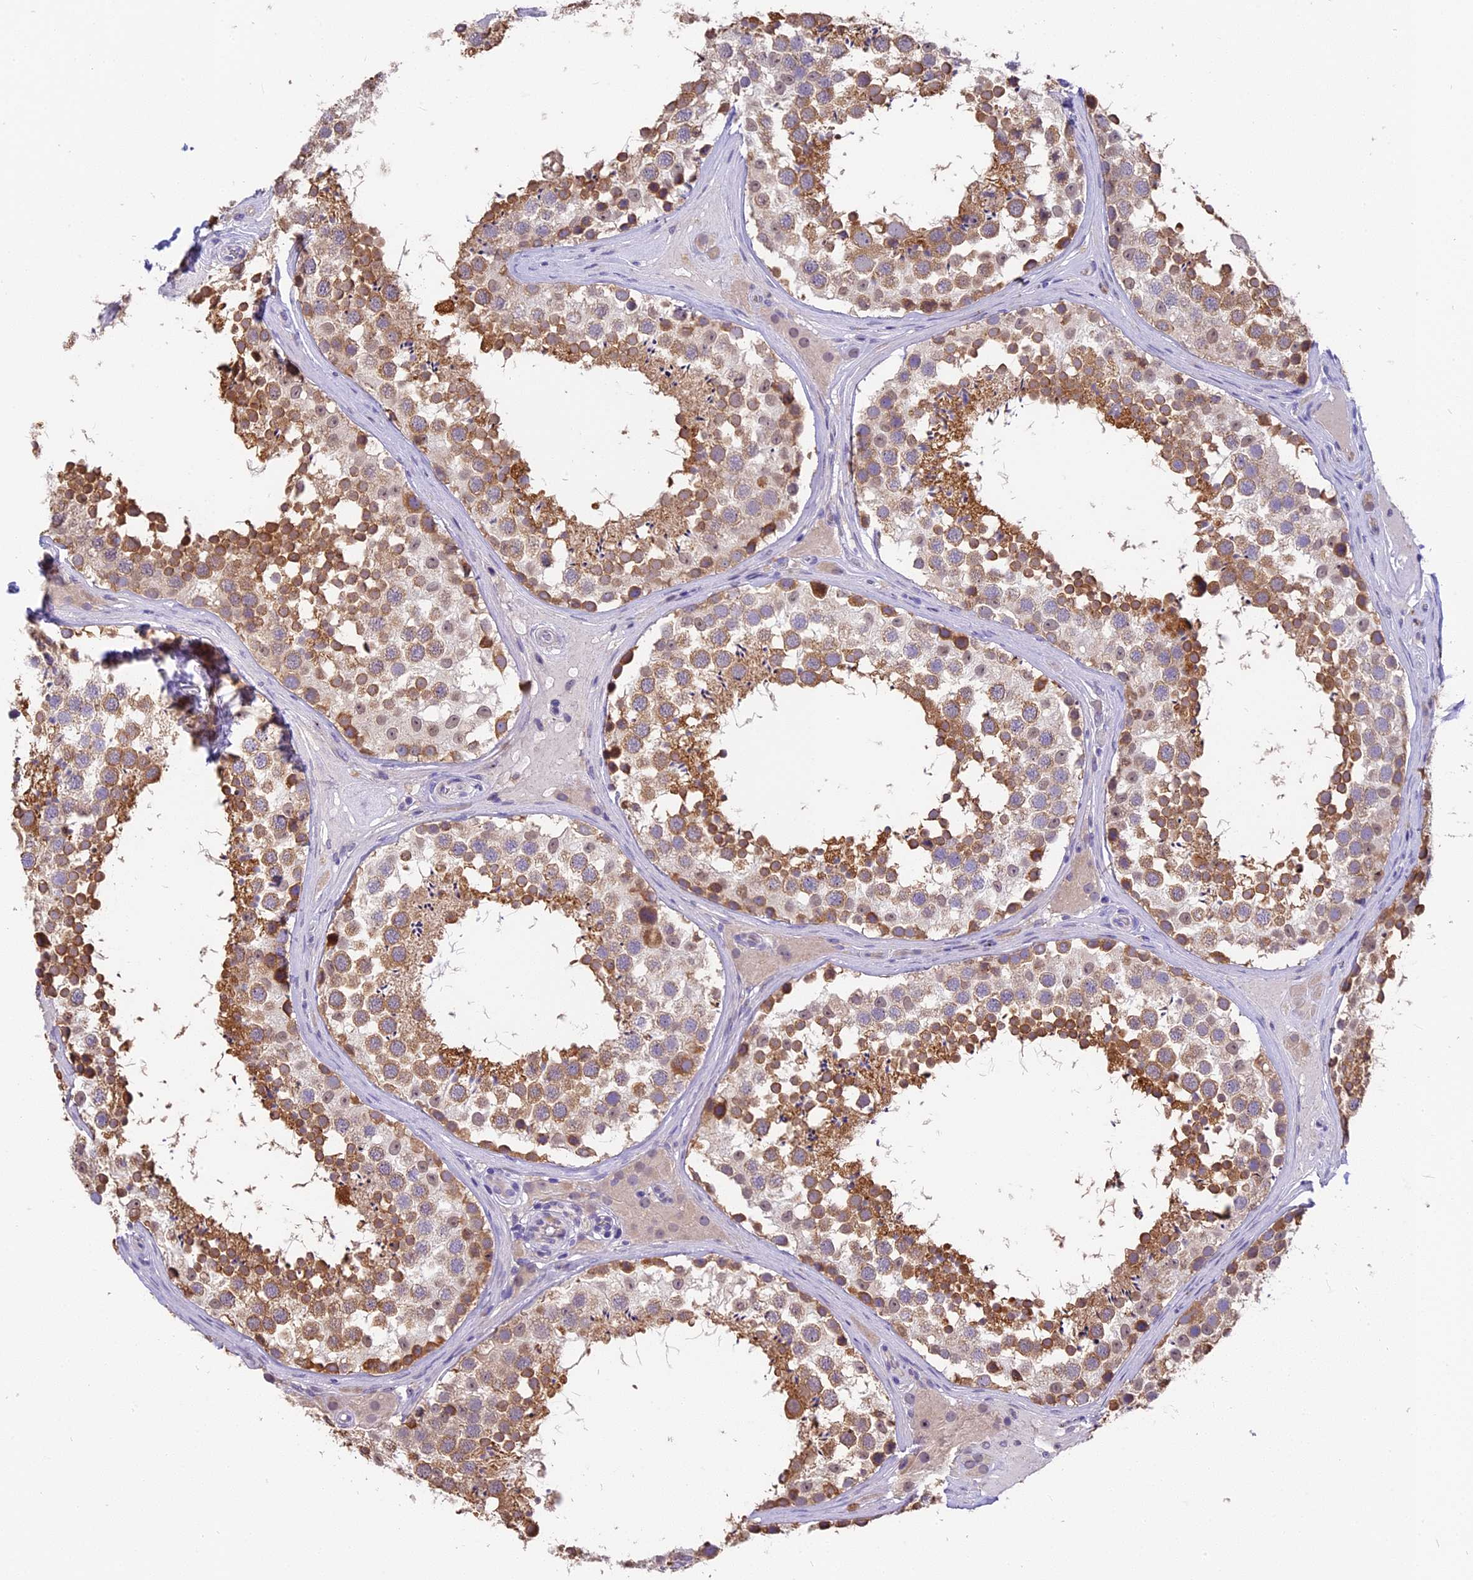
{"staining": {"intensity": "moderate", "quantity": ">75%", "location": "cytoplasmic/membranous"}, "tissue": "testis", "cell_type": "Cells in seminiferous ducts", "image_type": "normal", "snomed": [{"axis": "morphology", "description": "Normal tissue, NOS"}, {"axis": "topography", "description": "Testis"}], "caption": "A medium amount of moderate cytoplasmic/membranous staining is seen in about >75% of cells in seminiferous ducts in normal testis.", "gene": "BSCL2", "patient": {"sex": "male", "age": 46}}